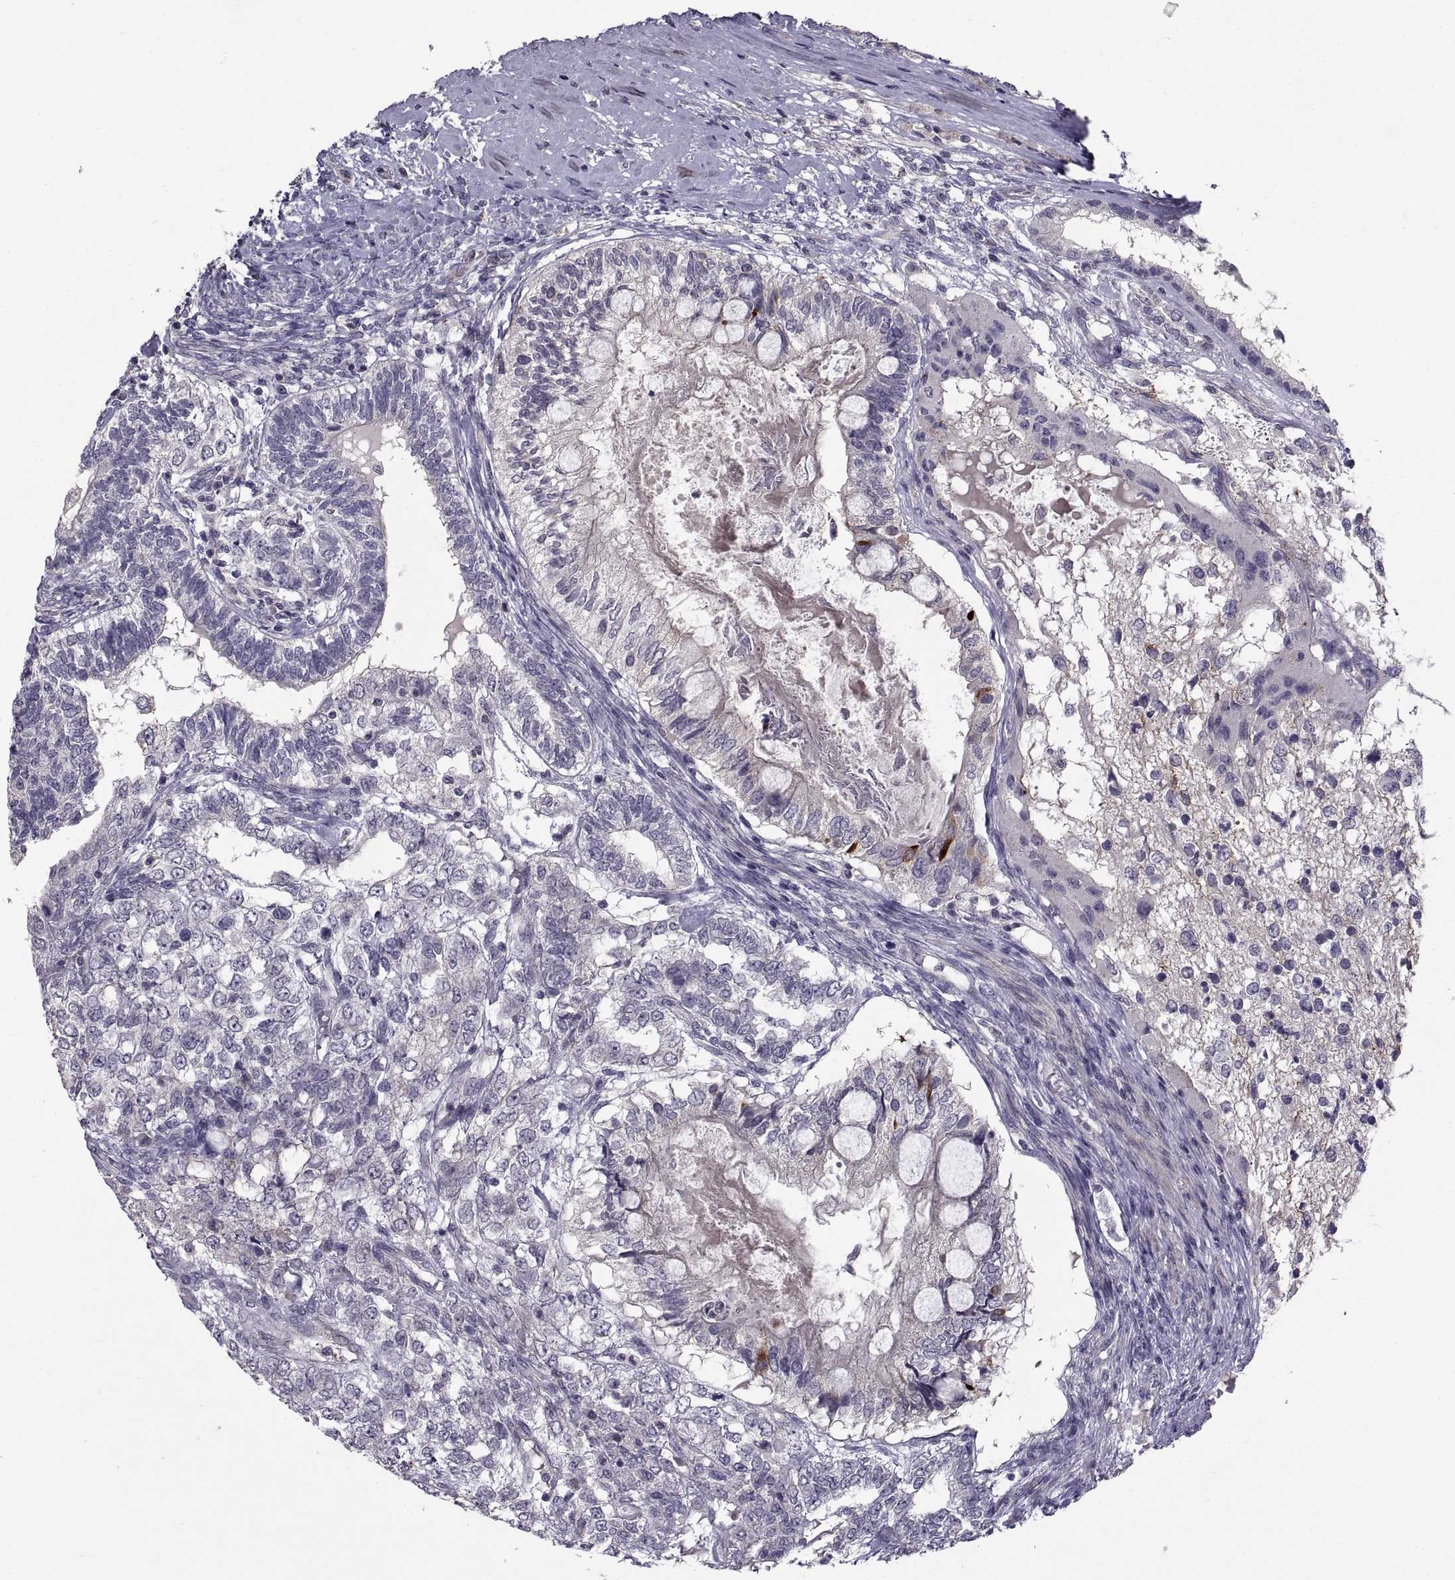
{"staining": {"intensity": "negative", "quantity": "none", "location": "none"}, "tissue": "testis cancer", "cell_type": "Tumor cells", "image_type": "cancer", "snomed": [{"axis": "morphology", "description": "Seminoma, NOS"}, {"axis": "morphology", "description": "Carcinoma, Embryonal, NOS"}, {"axis": "topography", "description": "Testis"}], "caption": "Immunohistochemistry photomicrograph of human embryonal carcinoma (testis) stained for a protein (brown), which exhibits no staining in tumor cells.", "gene": "NPTX2", "patient": {"sex": "male", "age": 41}}